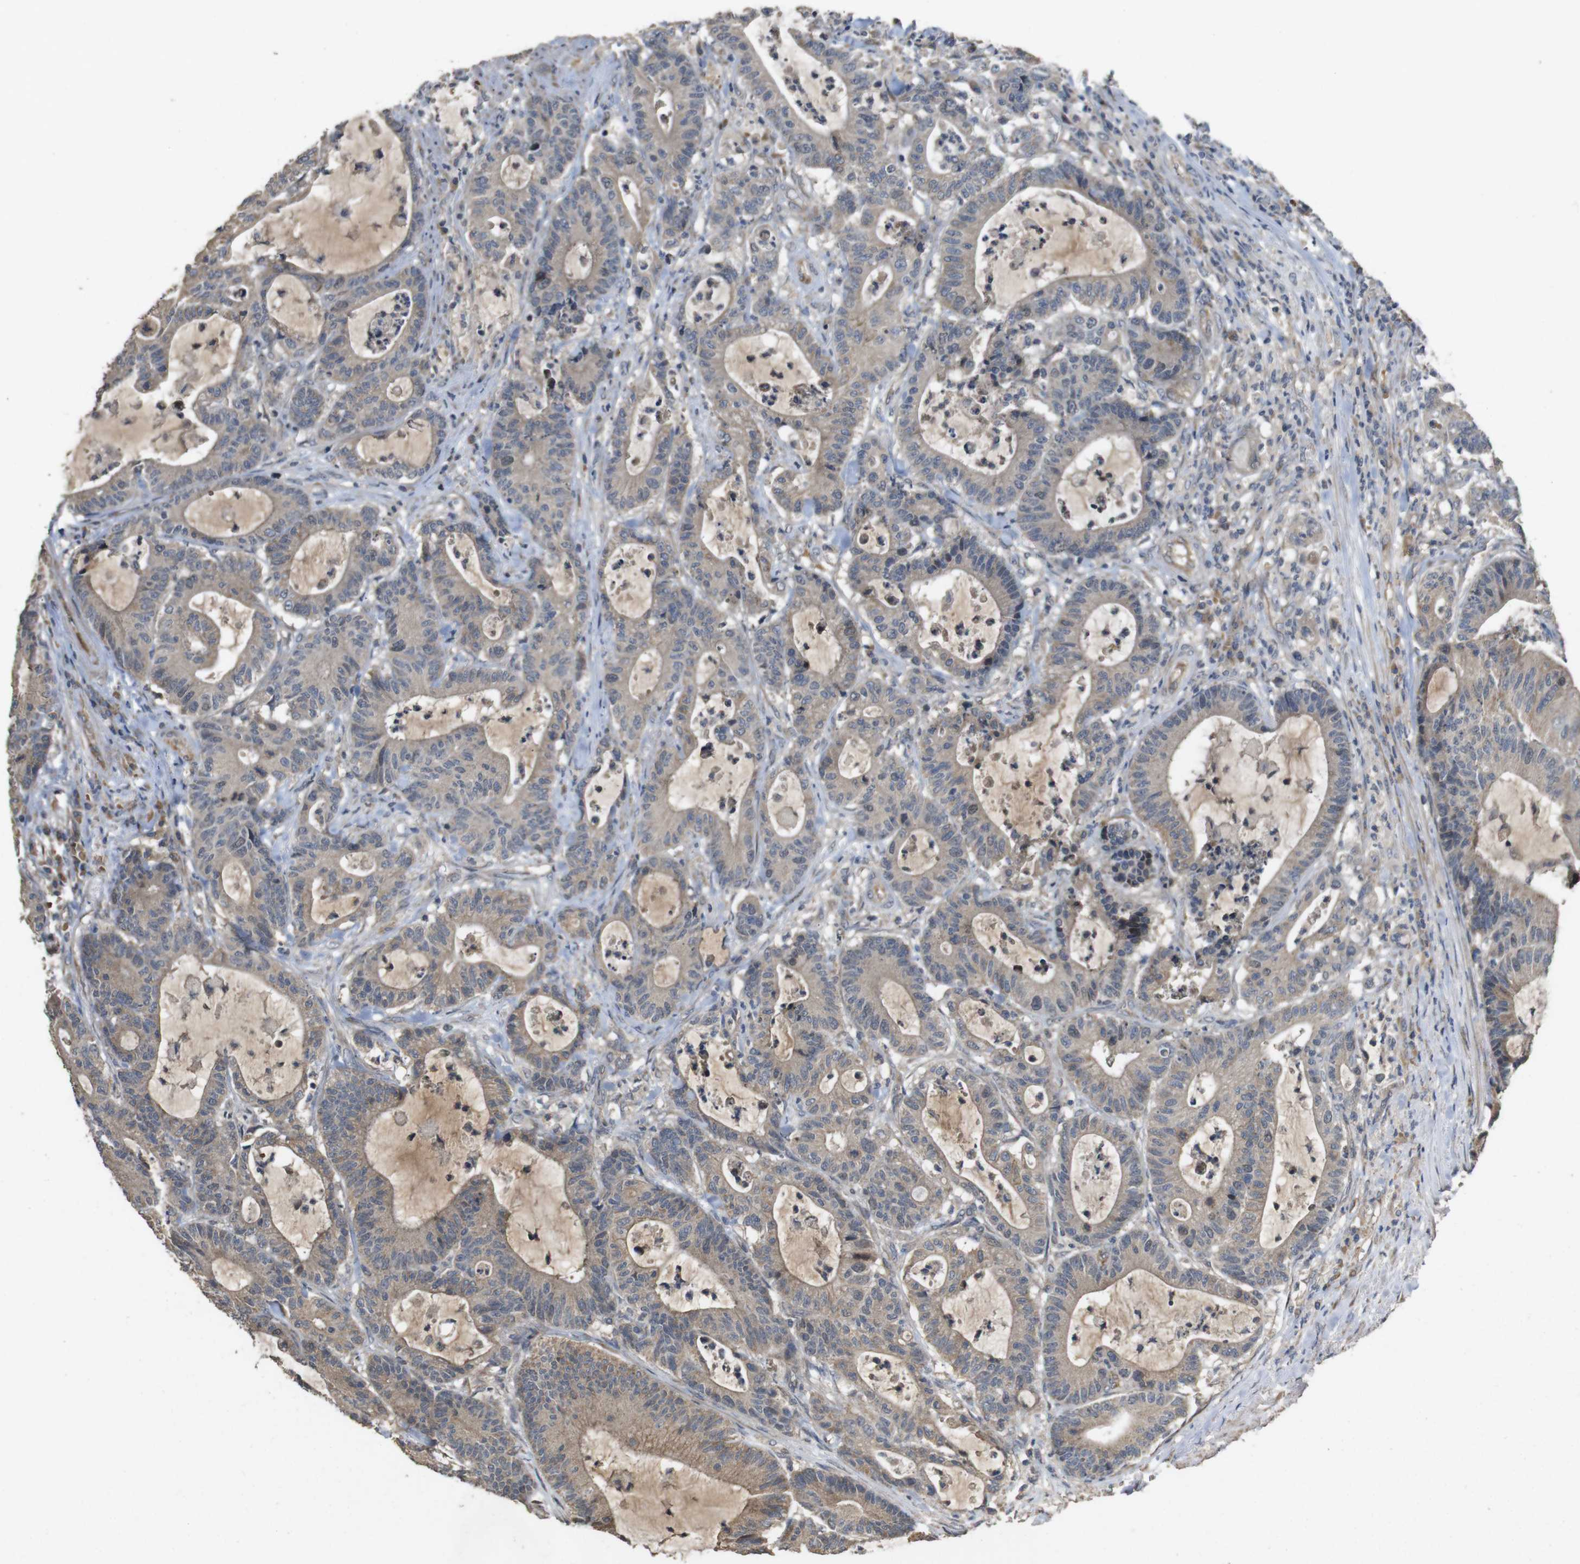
{"staining": {"intensity": "moderate", "quantity": "25%-75%", "location": "cytoplasmic/membranous,nuclear"}, "tissue": "colorectal cancer", "cell_type": "Tumor cells", "image_type": "cancer", "snomed": [{"axis": "morphology", "description": "Adenocarcinoma, NOS"}, {"axis": "topography", "description": "Colon"}], "caption": "Brown immunohistochemical staining in adenocarcinoma (colorectal) exhibits moderate cytoplasmic/membranous and nuclear expression in approximately 25%-75% of tumor cells. (Brightfield microscopy of DAB IHC at high magnification).", "gene": "PCDHB10", "patient": {"sex": "female", "age": 84}}